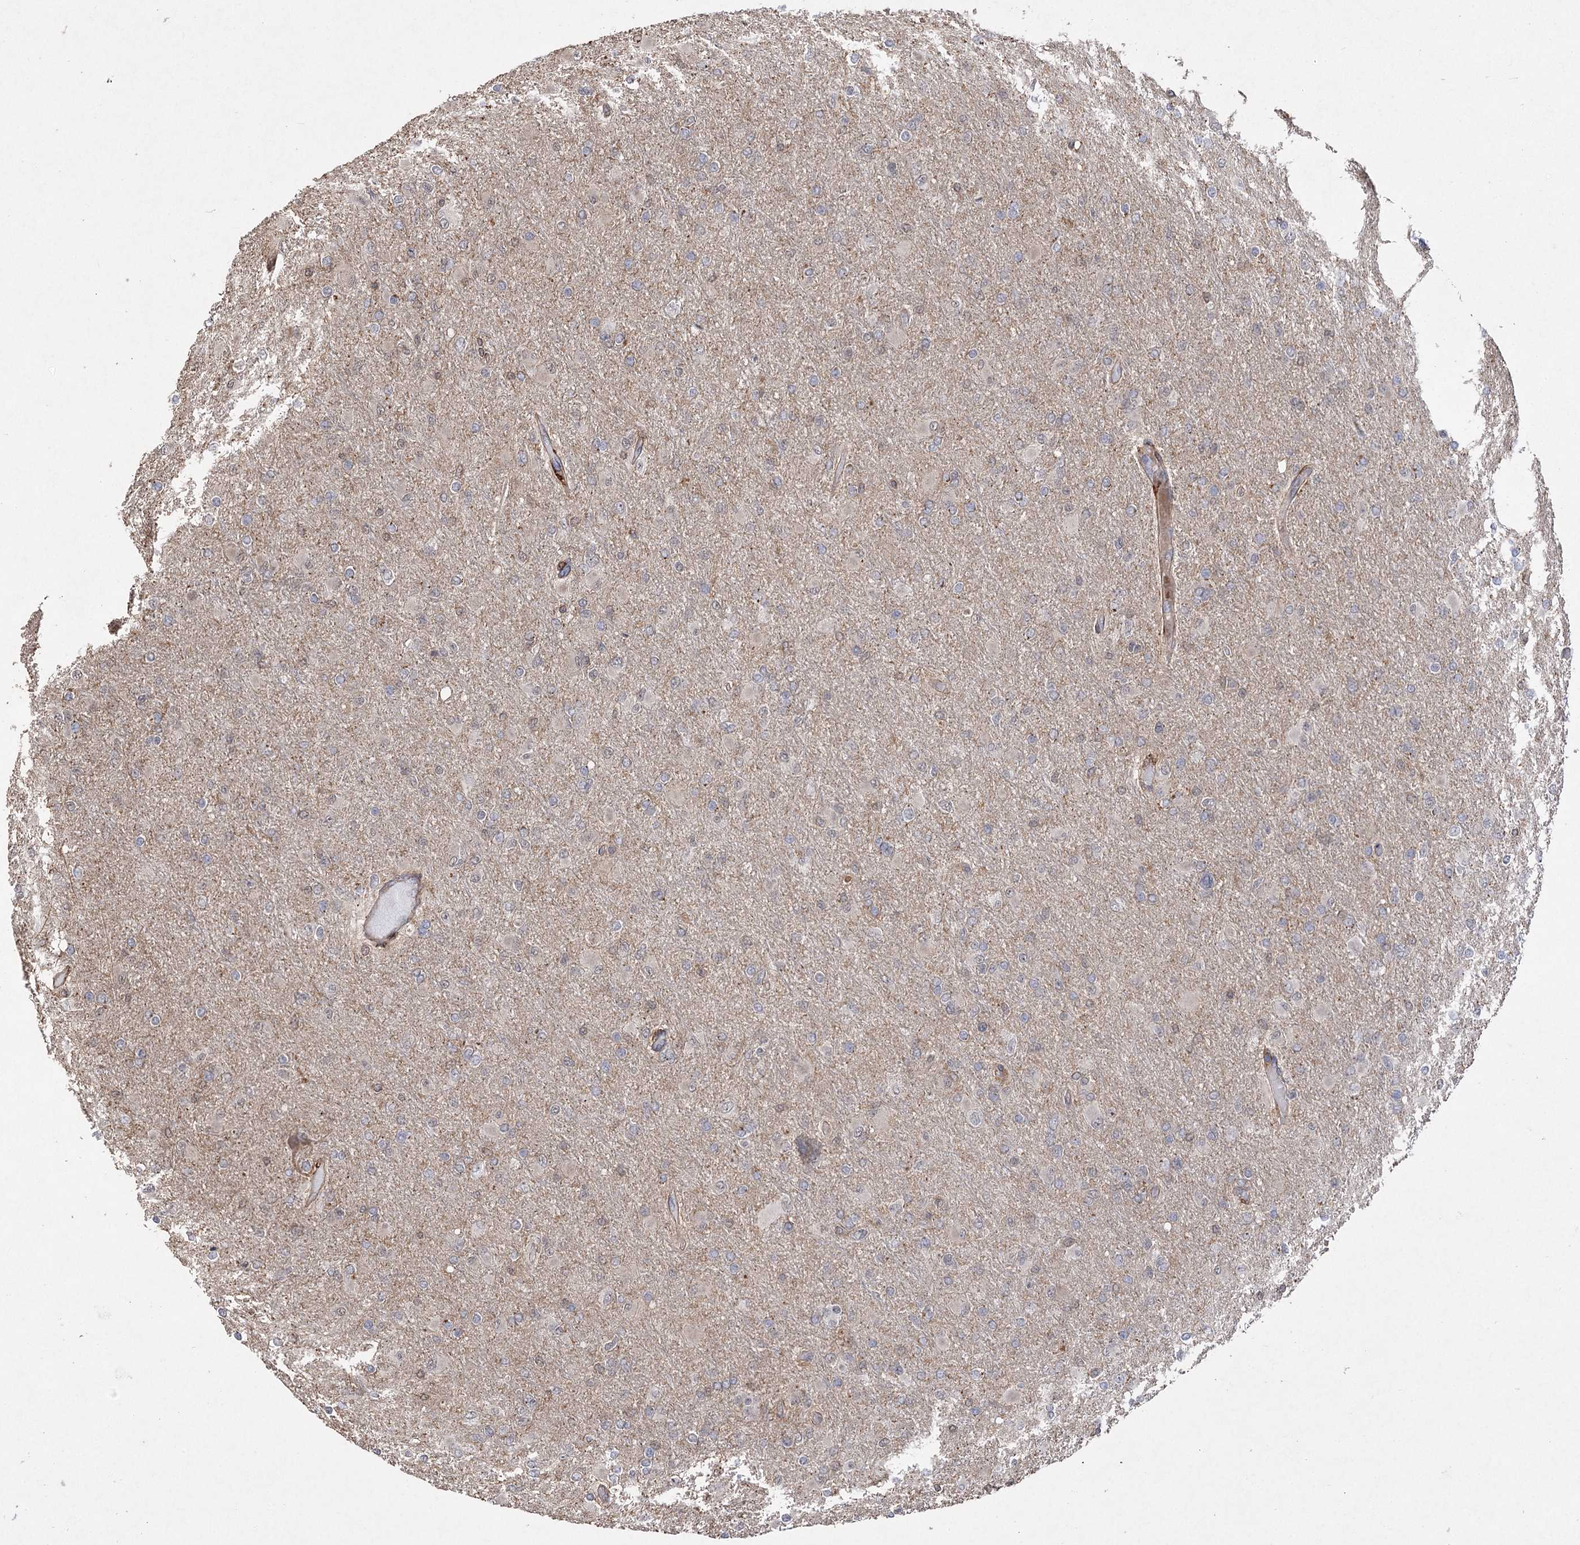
{"staining": {"intensity": "negative", "quantity": "none", "location": "none"}, "tissue": "glioma", "cell_type": "Tumor cells", "image_type": "cancer", "snomed": [{"axis": "morphology", "description": "Glioma, malignant, High grade"}, {"axis": "topography", "description": "Cerebral cortex"}], "caption": "DAB (3,3'-diaminobenzidine) immunohistochemical staining of high-grade glioma (malignant) demonstrates no significant staining in tumor cells. The staining is performed using DAB brown chromogen with nuclei counter-stained in using hematoxylin.", "gene": "OBSL1", "patient": {"sex": "female", "age": 36}}